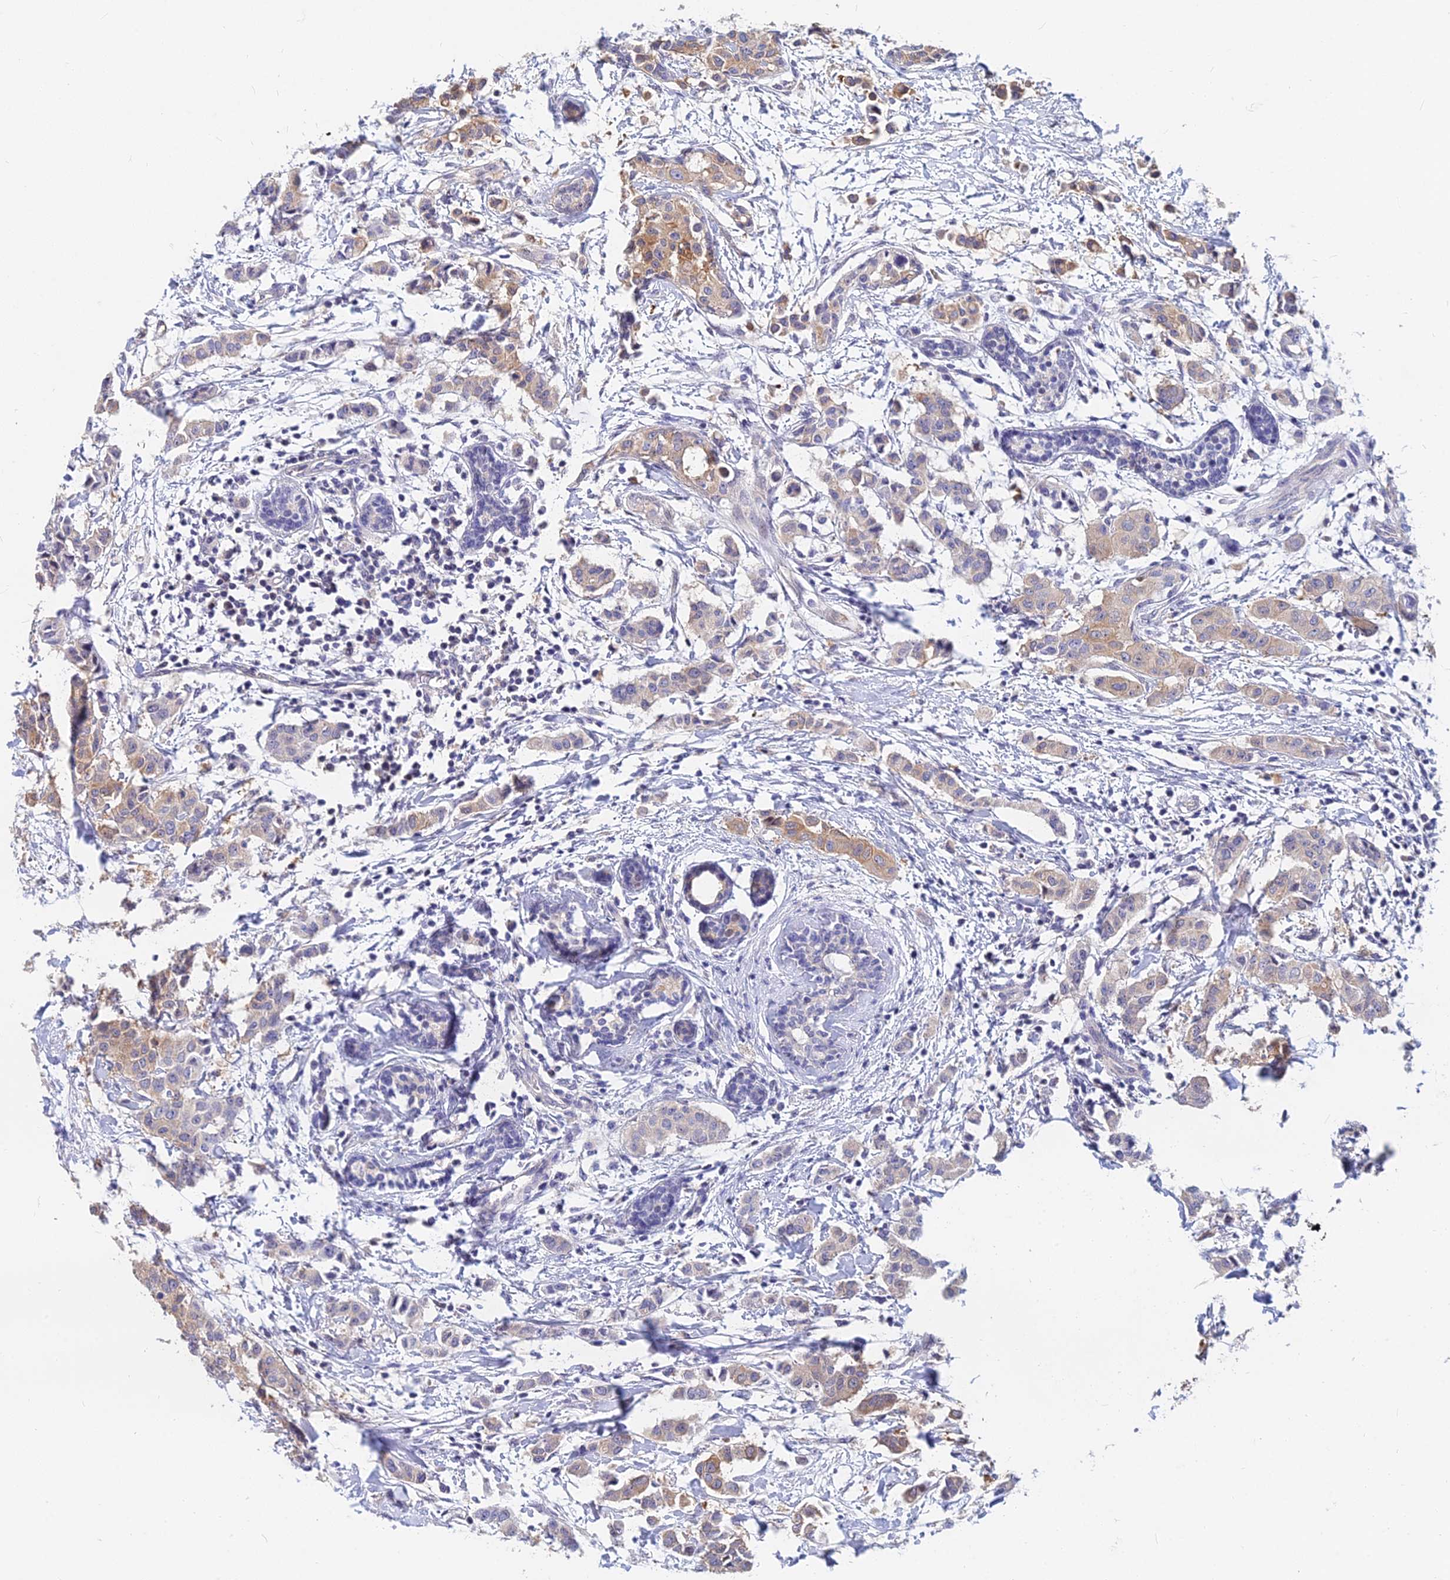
{"staining": {"intensity": "weak", "quantity": "25%-75%", "location": "cytoplasmic/membranous"}, "tissue": "breast cancer", "cell_type": "Tumor cells", "image_type": "cancer", "snomed": [{"axis": "morphology", "description": "Duct carcinoma"}, {"axis": "topography", "description": "Breast"}], "caption": "Weak cytoplasmic/membranous protein positivity is seen in approximately 25%-75% of tumor cells in breast cancer (intraductal carcinoma).", "gene": "B3GALT4", "patient": {"sex": "female", "age": 40}}